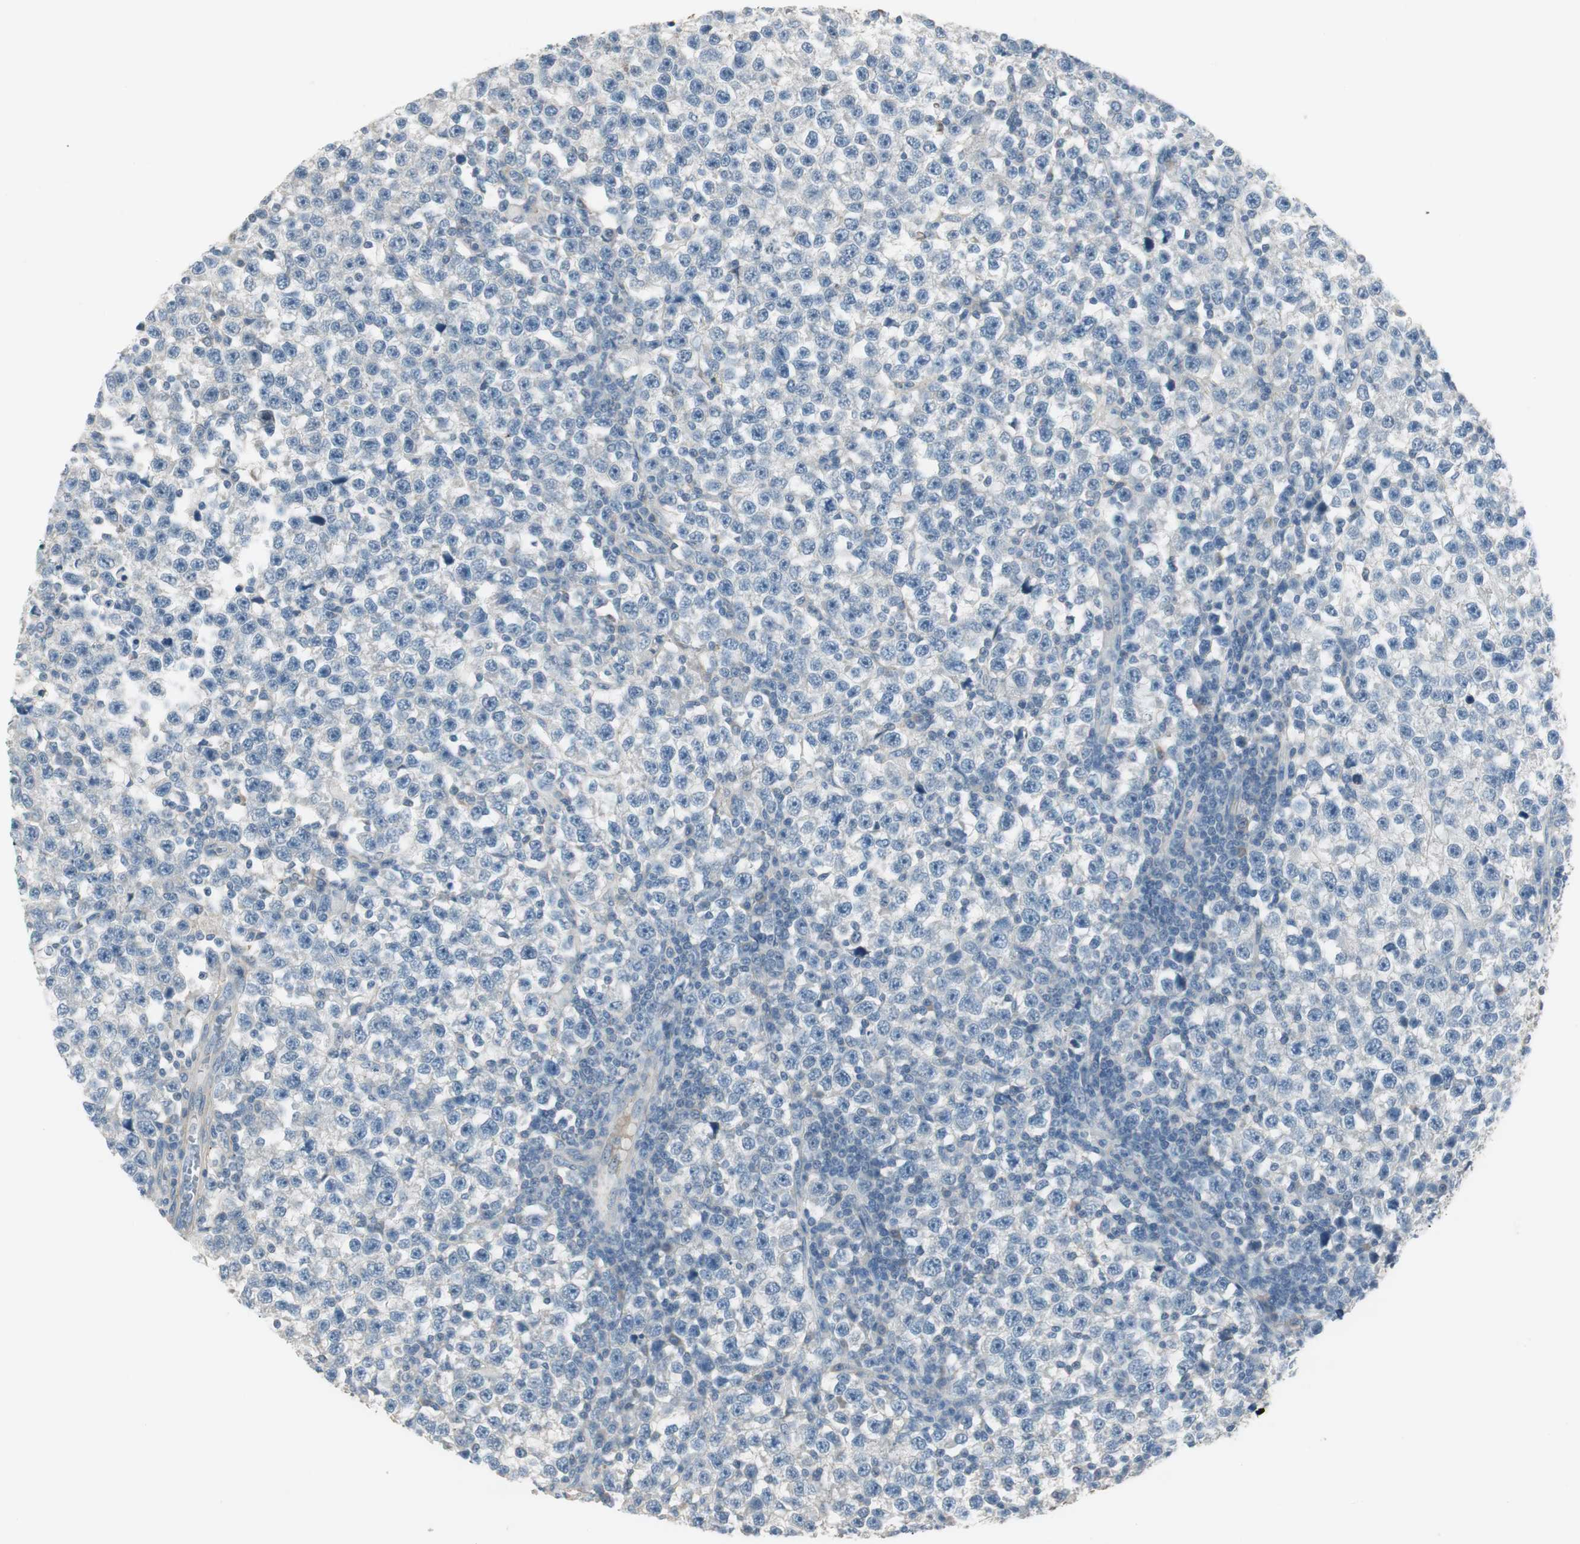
{"staining": {"intensity": "negative", "quantity": "none", "location": "none"}, "tissue": "testis cancer", "cell_type": "Tumor cells", "image_type": "cancer", "snomed": [{"axis": "morphology", "description": "Seminoma, NOS"}, {"axis": "topography", "description": "Testis"}], "caption": "There is no significant staining in tumor cells of seminoma (testis).", "gene": "EVA1A", "patient": {"sex": "male", "age": 43}}